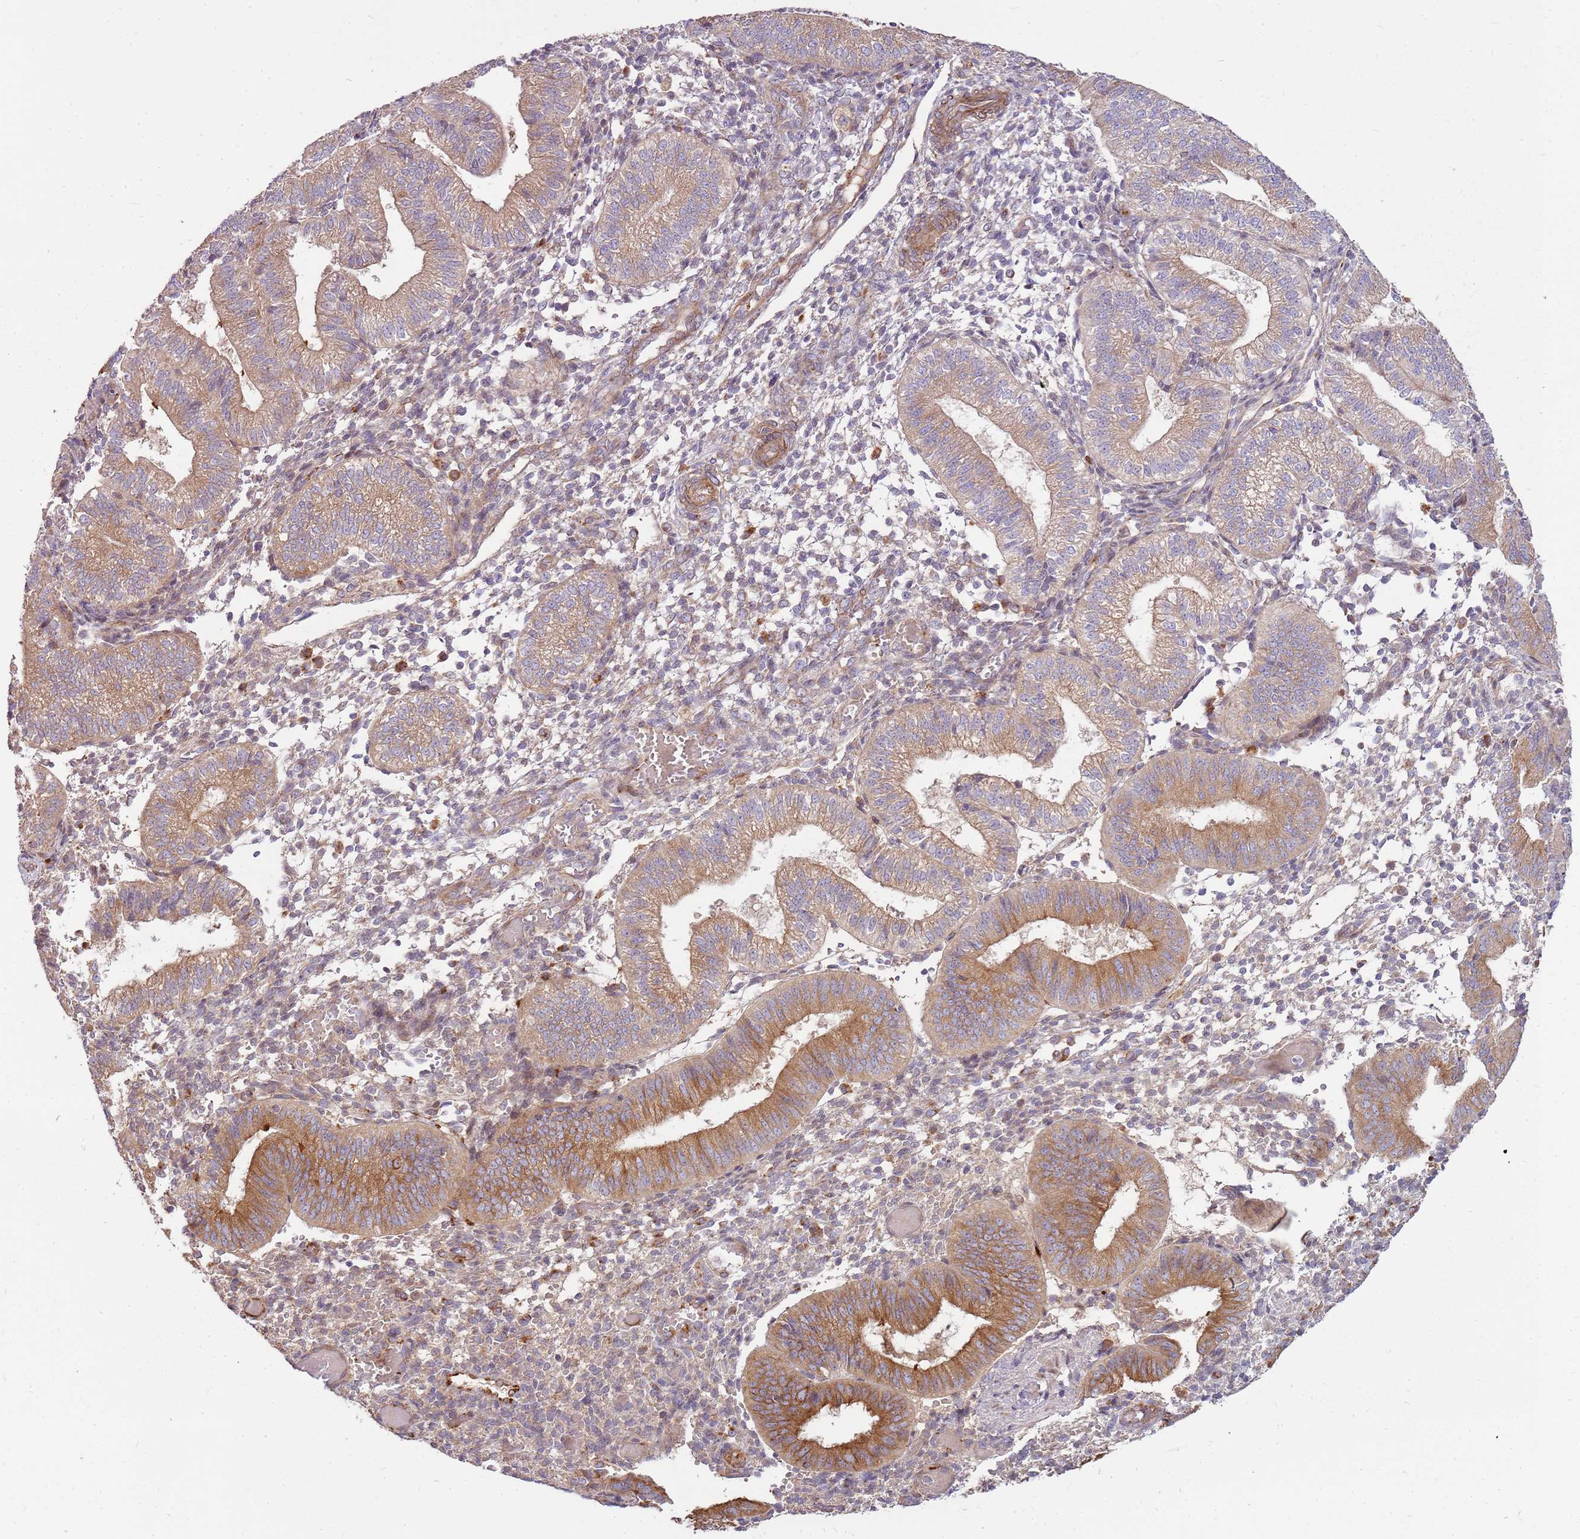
{"staining": {"intensity": "moderate", "quantity": ">75%", "location": "cytoplasmic/membranous"}, "tissue": "endometrium", "cell_type": "Cells in endometrial stroma", "image_type": "normal", "snomed": [{"axis": "morphology", "description": "Normal tissue, NOS"}, {"axis": "topography", "description": "Endometrium"}], "caption": "Cells in endometrial stroma display medium levels of moderate cytoplasmic/membranous positivity in approximately >75% of cells in unremarkable human endometrium.", "gene": "EMC1", "patient": {"sex": "female", "age": 34}}